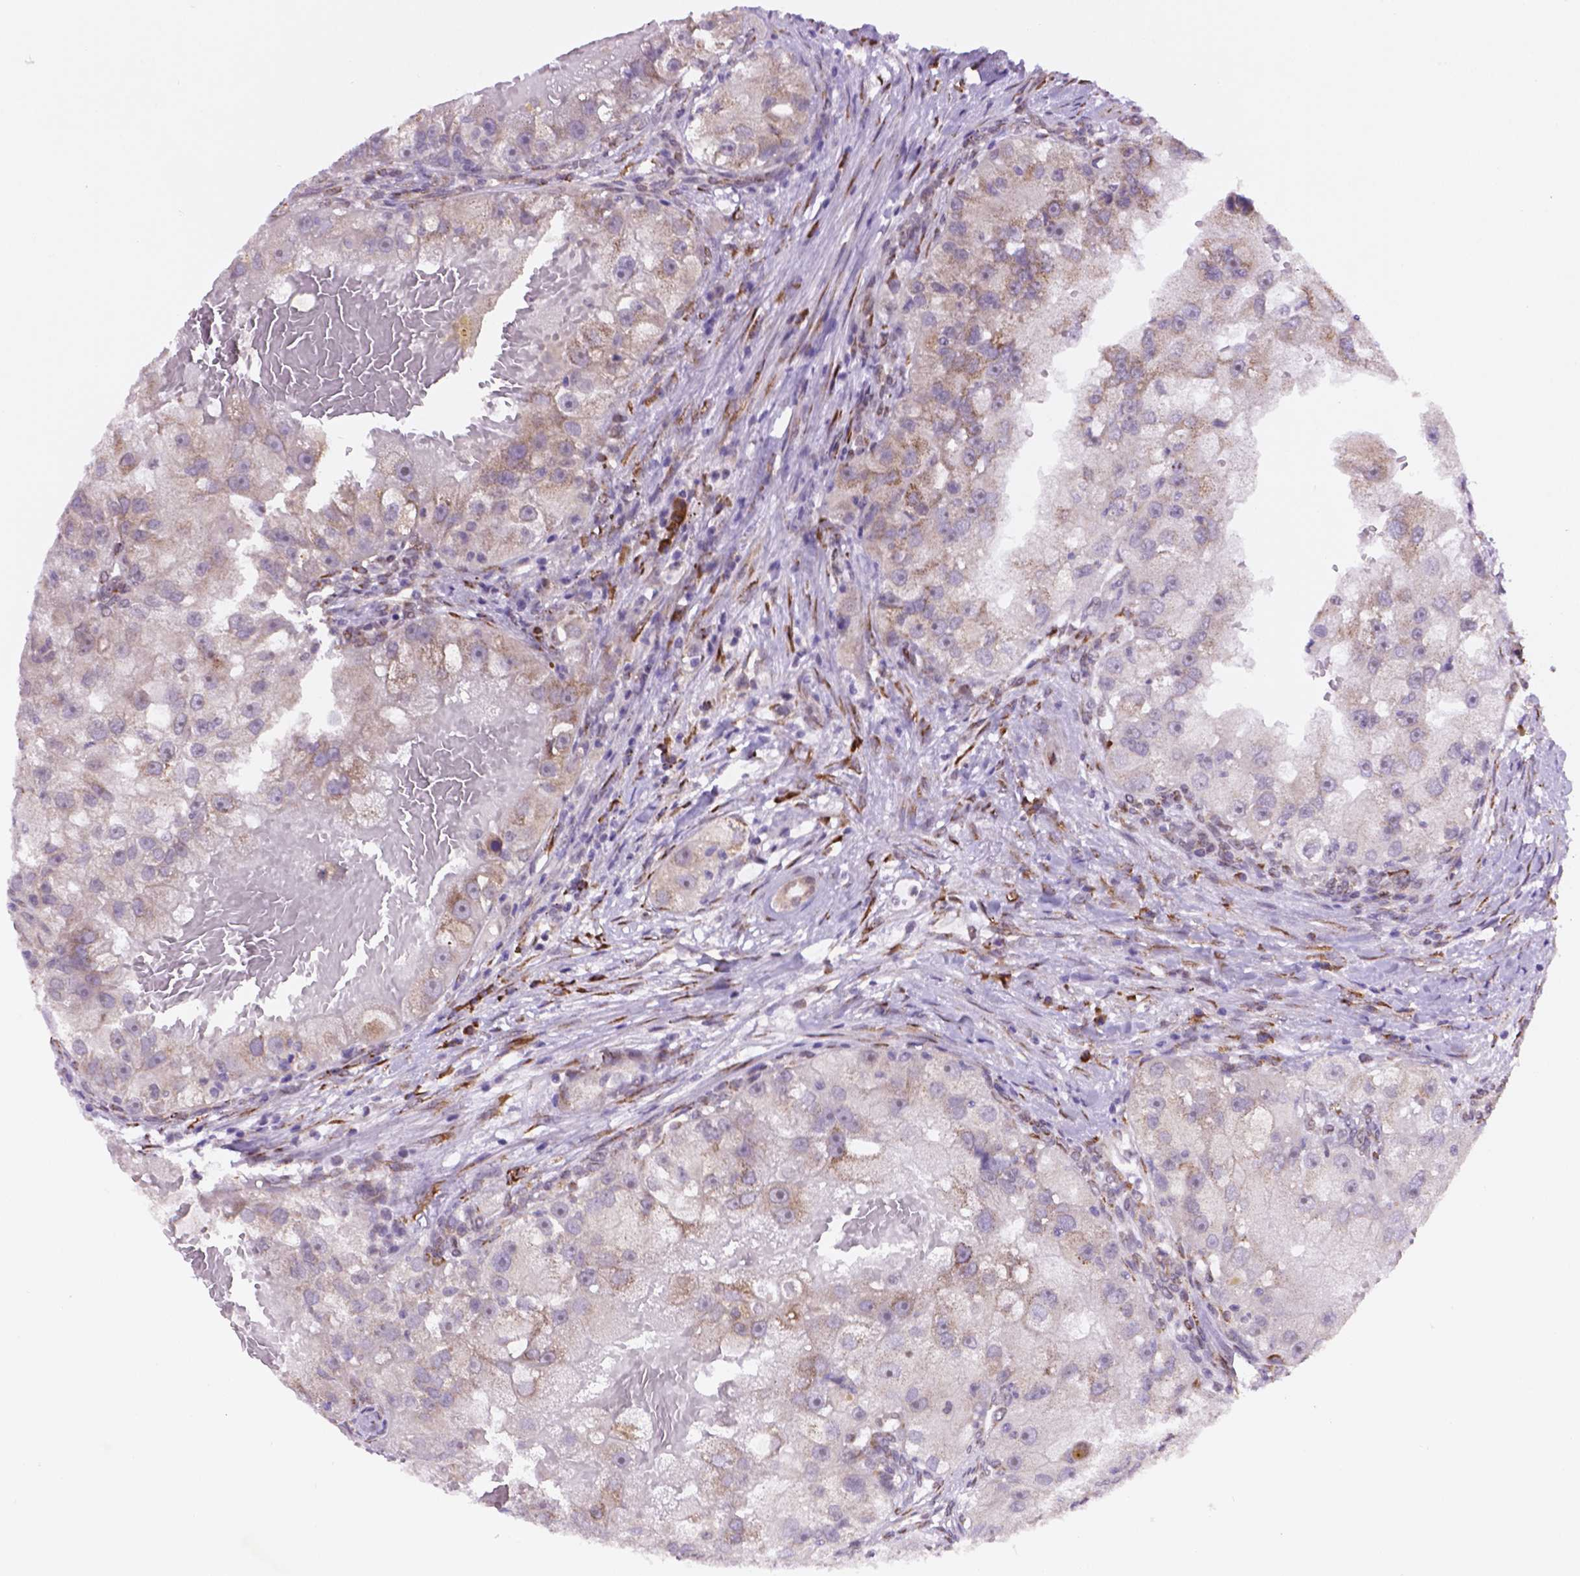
{"staining": {"intensity": "weak", "quantity": "<25%", "location": "cytoplasmic/membranous"}, "tissue": "renal cancer", "cell_type": "Tumor cells", "image_type": "cancer", "snomed": [{"axis": "morphology", "description": "Adenocarcinoma, NOS"}, {"axis": "topography", "description": "Kidney"}], "caption": "There is no significant positivity in tumor cells of renal cancer (adenocarcinoma).", "gene": "FNIP1", "patient": {"sex": "male", "age": 63}}